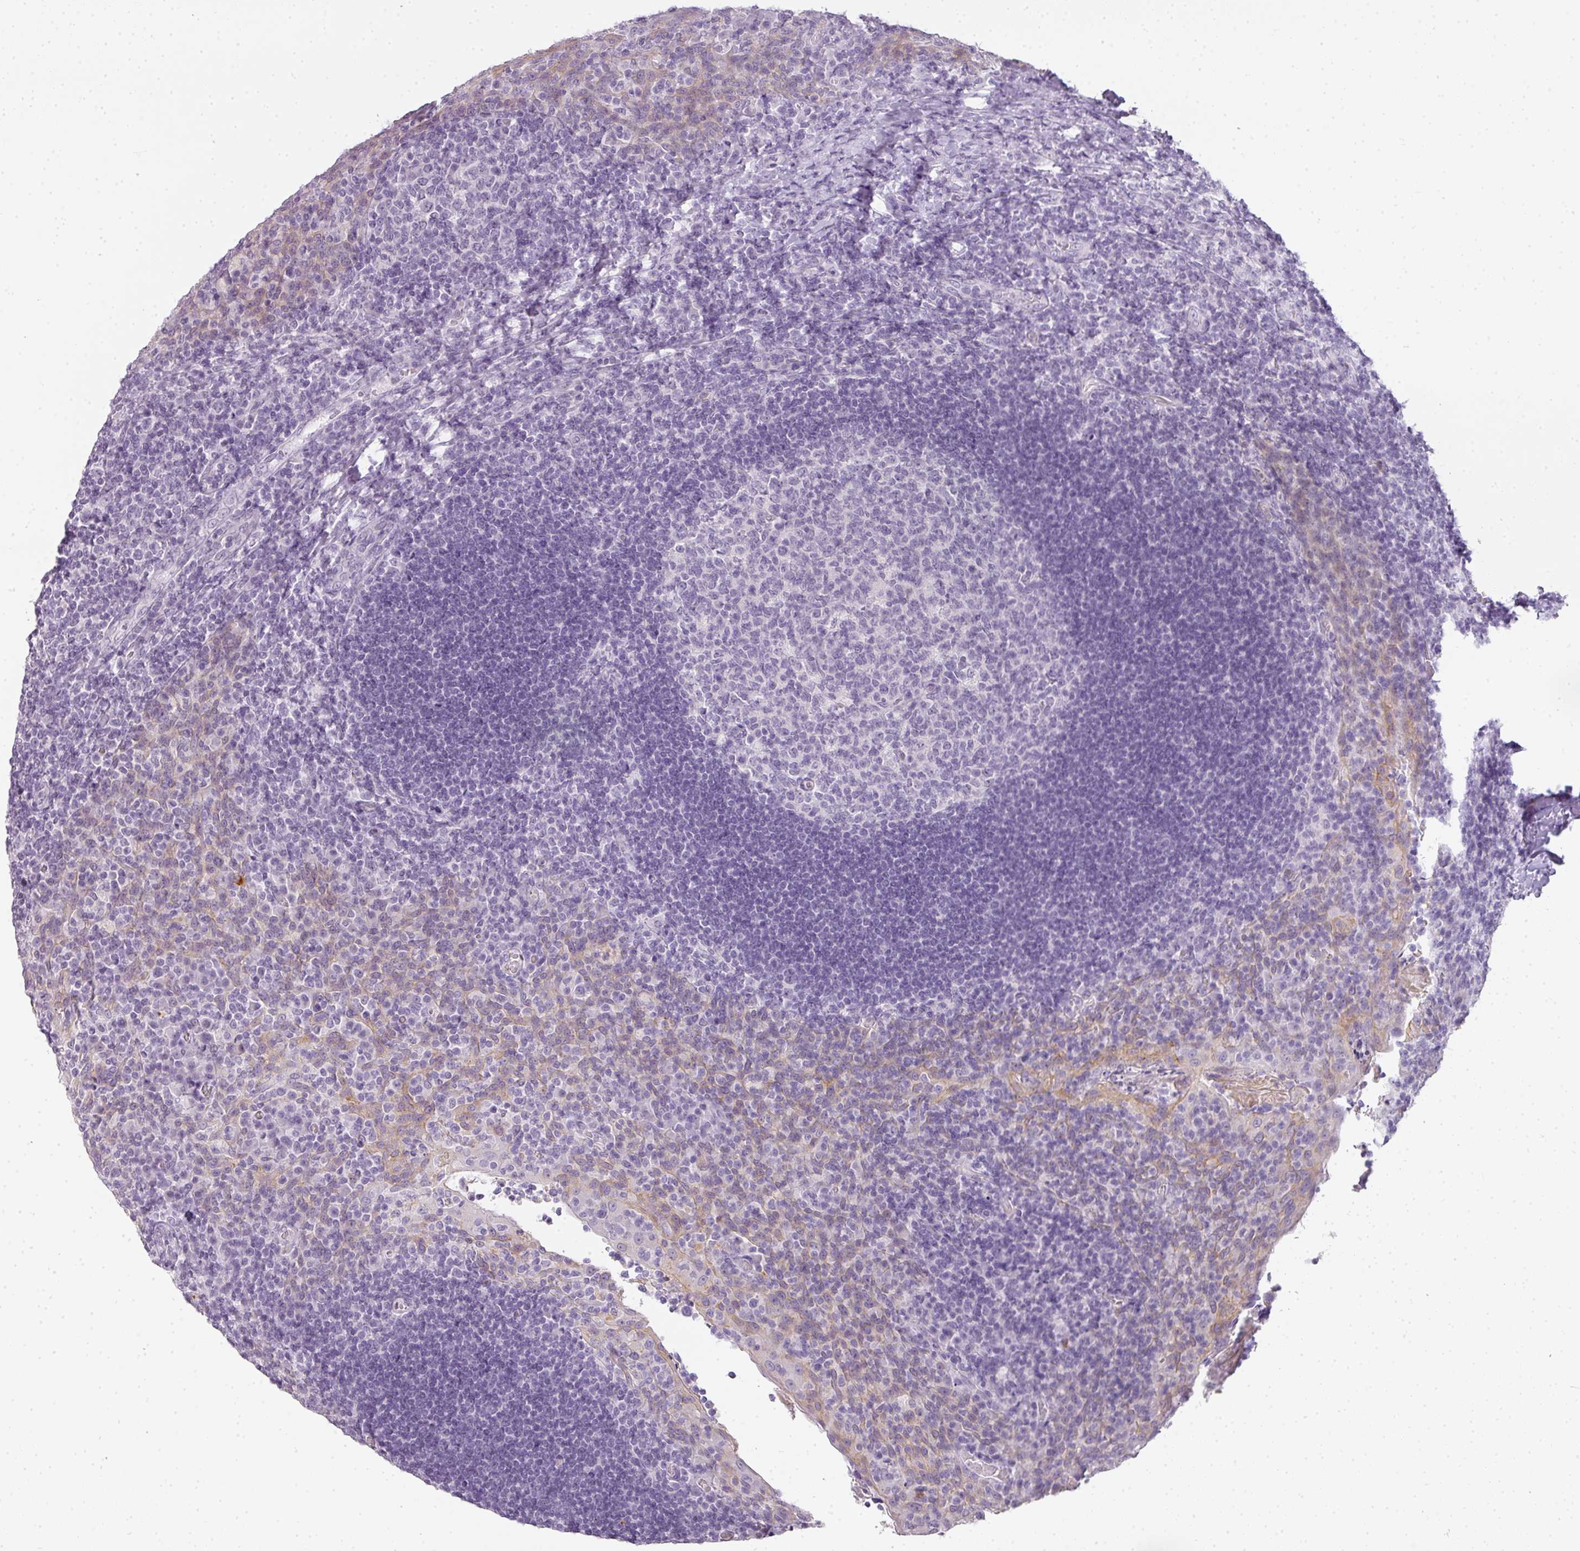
{"staining": {"intensity": "negative", "quantity": "none", "location": "none"}, "tissue": "tonsil", "cell_type": "Germinal center cells", "image_type": "normal", "snomed": [{"axis": "morphology", "description": "Normal tissue, NOS"}, {"axis": "topography", "description": "Tonsil"}], "caption": "This is an IHC photomicrograph of normal human tonsil. There is no positivity in germinal center cells.", "gene": "RBMY1A1", "patient": {"sex": "male", "age": 17}}